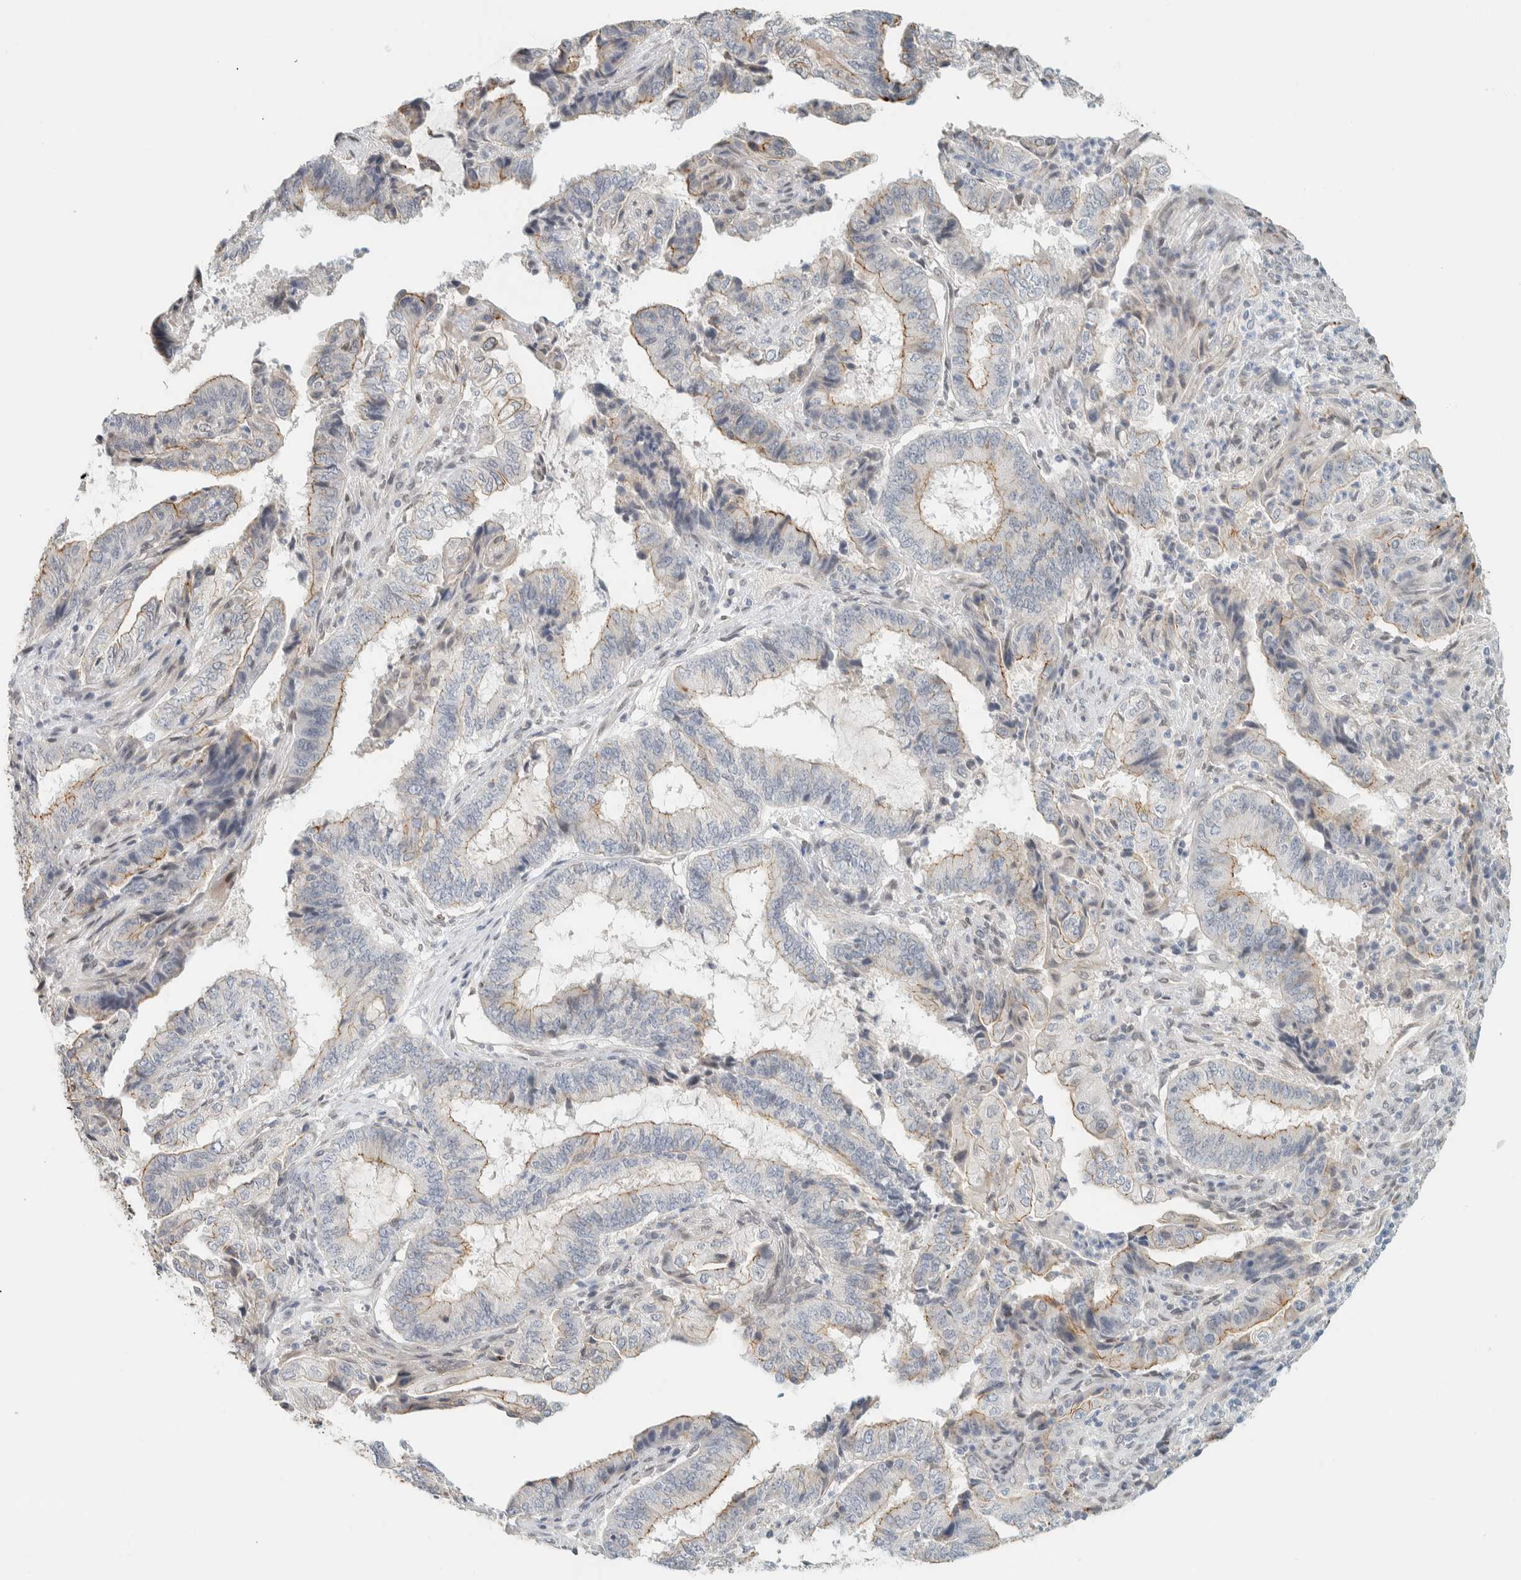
{"staining": {"intensity": "weak", "quantity": "<25%", "location": "cytoplasmic/membranous"}, "tissue": "endometrial cancer", "cell_type": "Tumor cells", "image_type": "cancer", "snomed": [{"axis": "morphology", "description": "Adenocarcinoma, NOS"}, {"axis": "topography", "description": "Endometrium"}], "caption": "IHC photomicrograph of neoplastic tissue: adenocarcinoma (endometrial) stained with DAB (3,3'-diaminobenzidine) demonstrates no significant protein staining in tumor cells.", "gene": "C1QTNF12", "patient": {"sex": "female", "age": 51}}